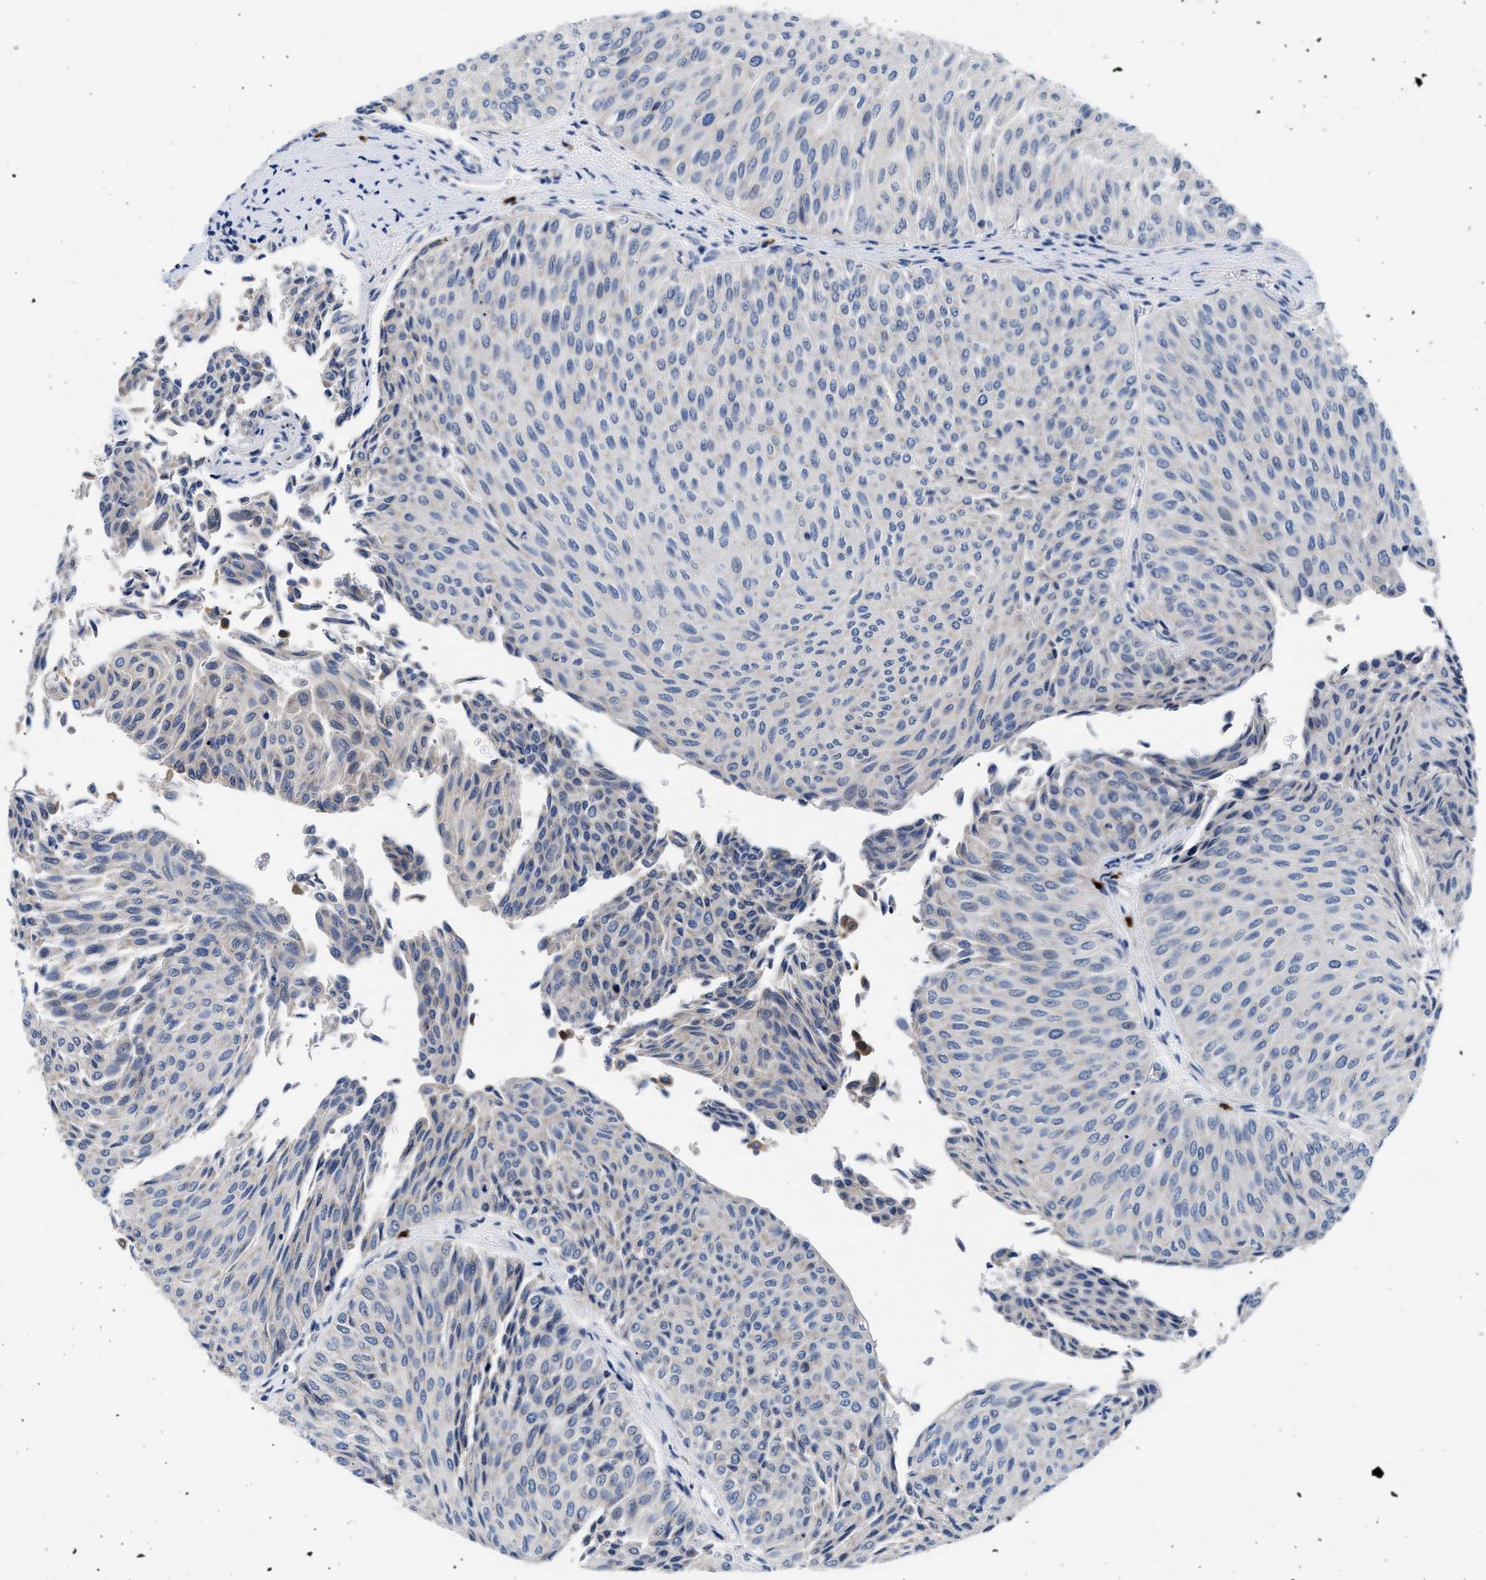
{"staining": {"intensity": "negative", "quantity": "none", "location": "none"}, "tissue": "urothelial cancer", "cell_type": "Tumor cells", "image_type": "cancer", "snomed": [{"axis": "morphology", "description": "Urothelial carcinoma, Low grade"}, {"axis": "topography", "description": "Urinary bladder"}], "caption": "Human urothelial cancer stained for a protein using immunohistochemistry (IHC) shows no expression in tumor cells.", "gene": "RINT1", "patient": {"sex": "male", "age": 78}}